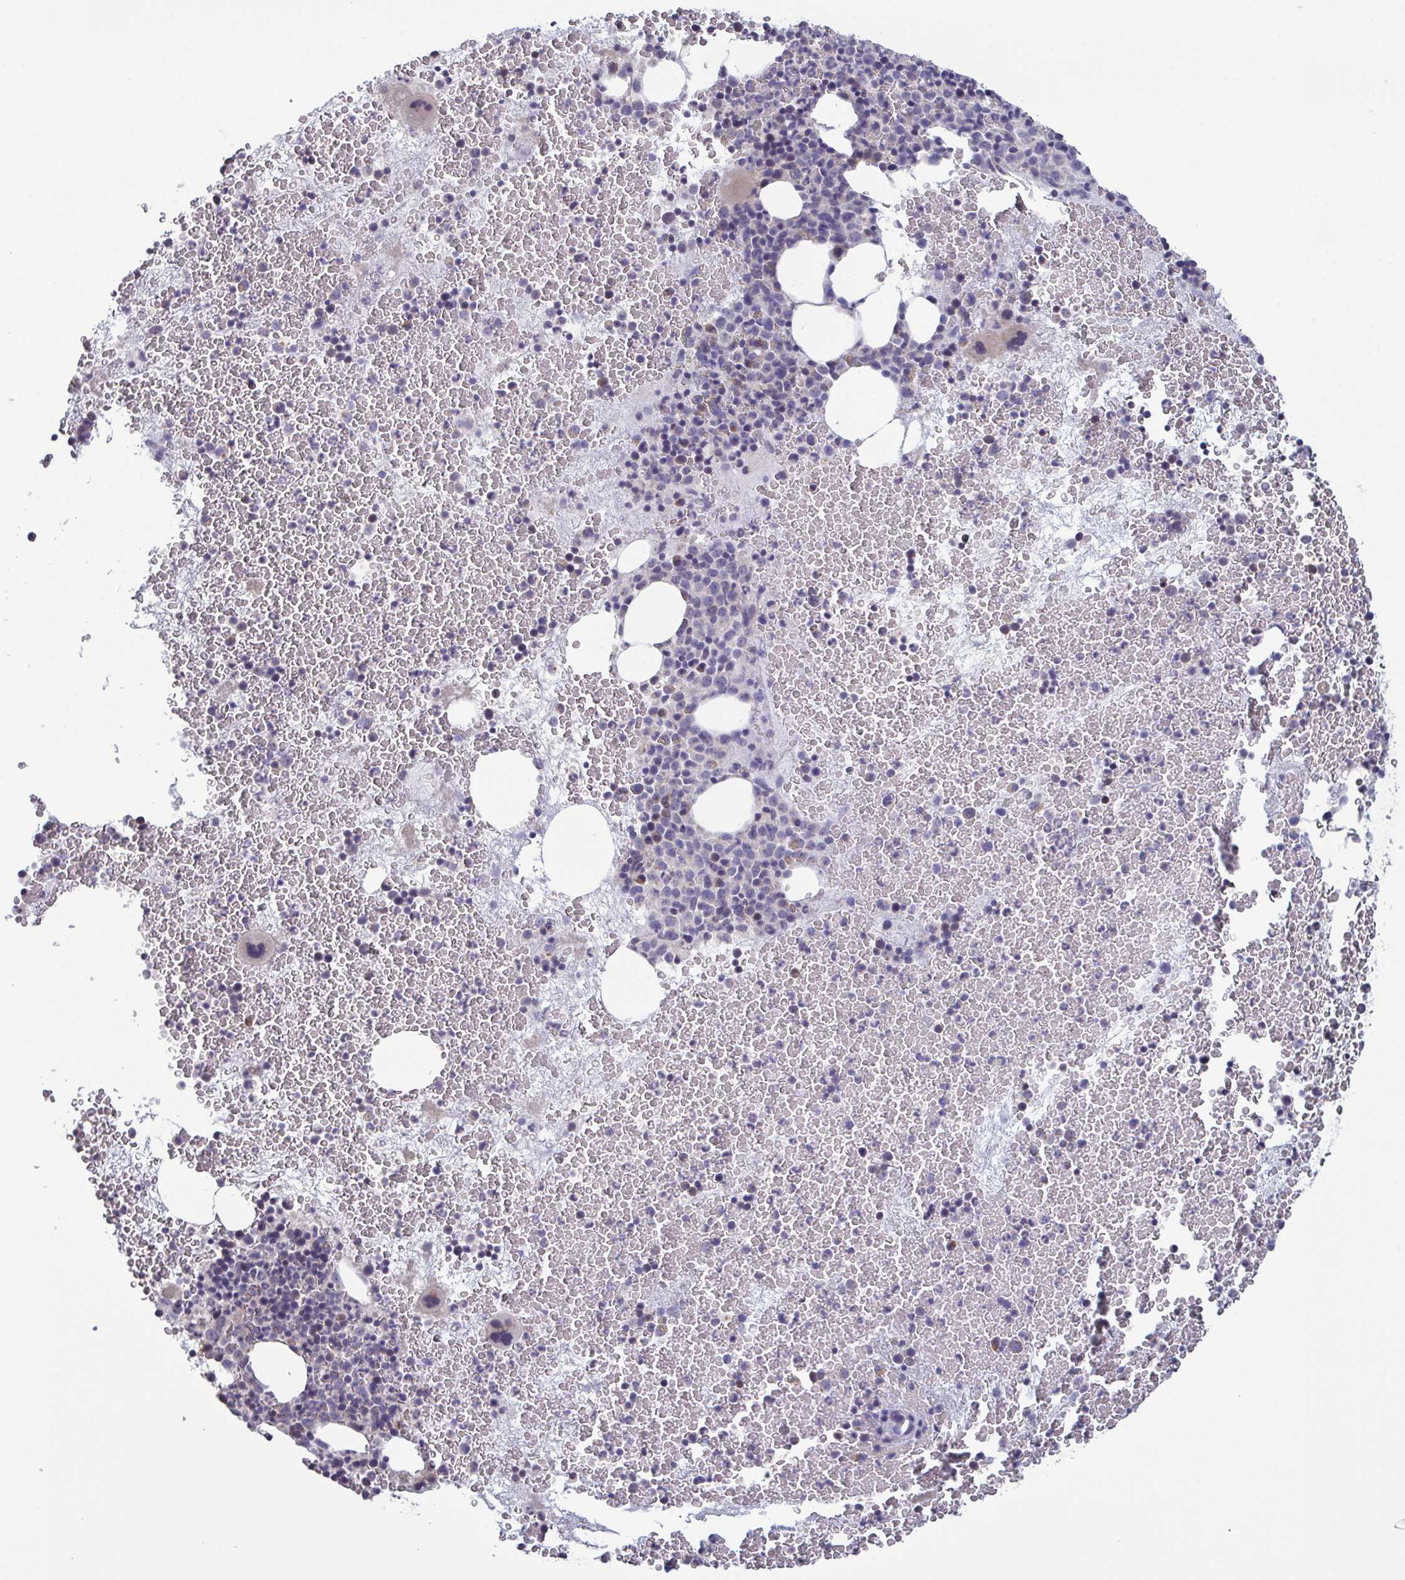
{"staining": {"intensity": "negative", "quantity": "none", "location": "none"}, "tissue": "bone marrow", "cell_type": "Hematopoietic cells", "image_type": "normal", "snomed": [{"axis": "morphology", "description": "Normal tissue, NOS"}, {"axis": "topography", "description": "Bone marrow"}], "caption": "Hematopoietic cells are negative for brown protein staining in normal bone marrow. (DAB immunohistochemistry, high magnification).", "gene": "GLDC", "patient": {"sex": "male", "age": 44}}